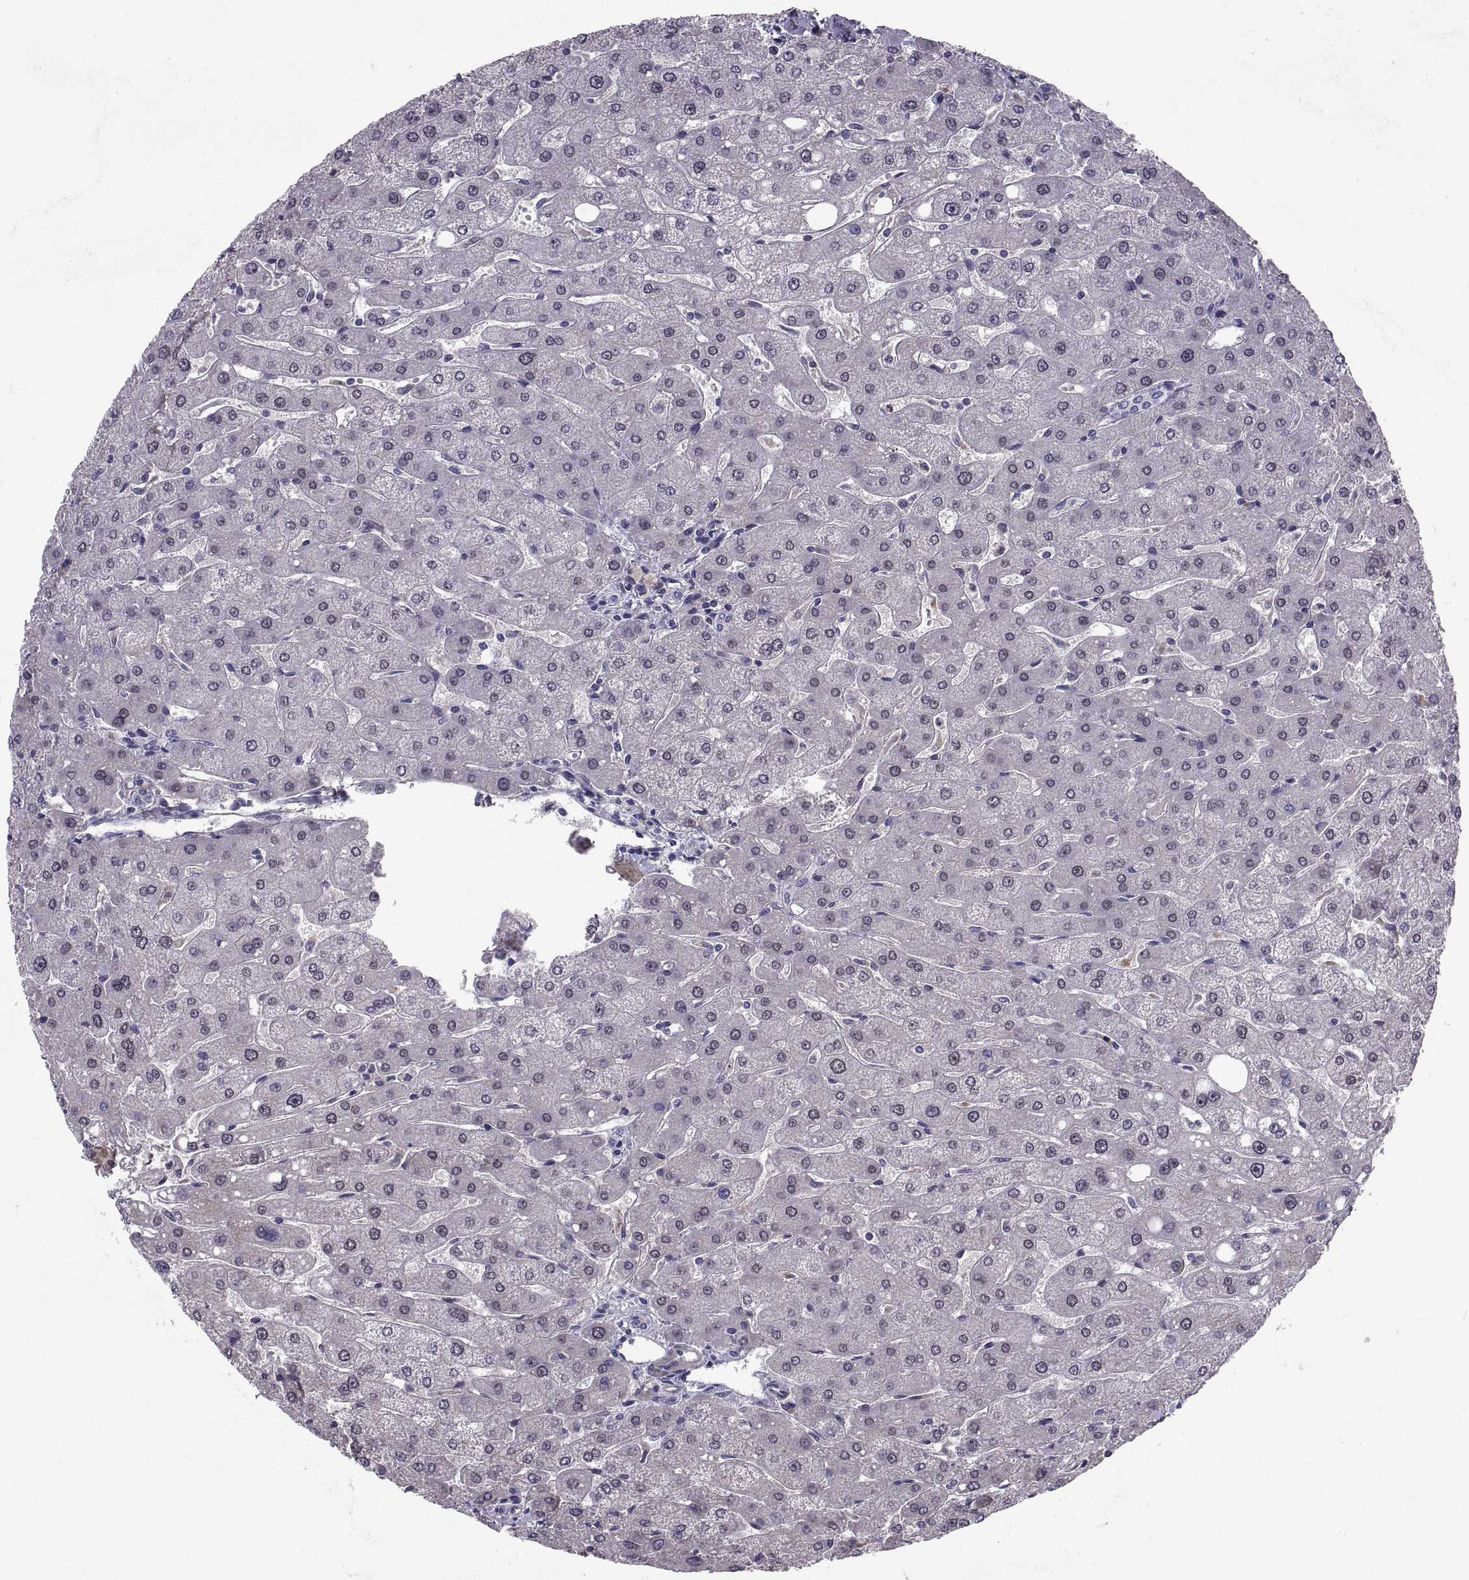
{"staining": {"intensity": "negative", "quantity": "none", "location": "none"}, "tissue": "liver", "cell_type": "Cholangiocytes", "image_type": "normal", "snomed": [{"axis": "morphology", "description": "Normal tissue, NOS"}, {"axis": "topography", "description": "Liver"}], "caption": "Protein analysis of benign liver displays no significant staining in cholangiocytes. (Stains: DAB immunohistochemistry with hematoxylin counter stain, Microscopy: brightfield microscopy at high magnification).", "gene": "ANO1", "patient": {"sex": "male", "age": 67}}